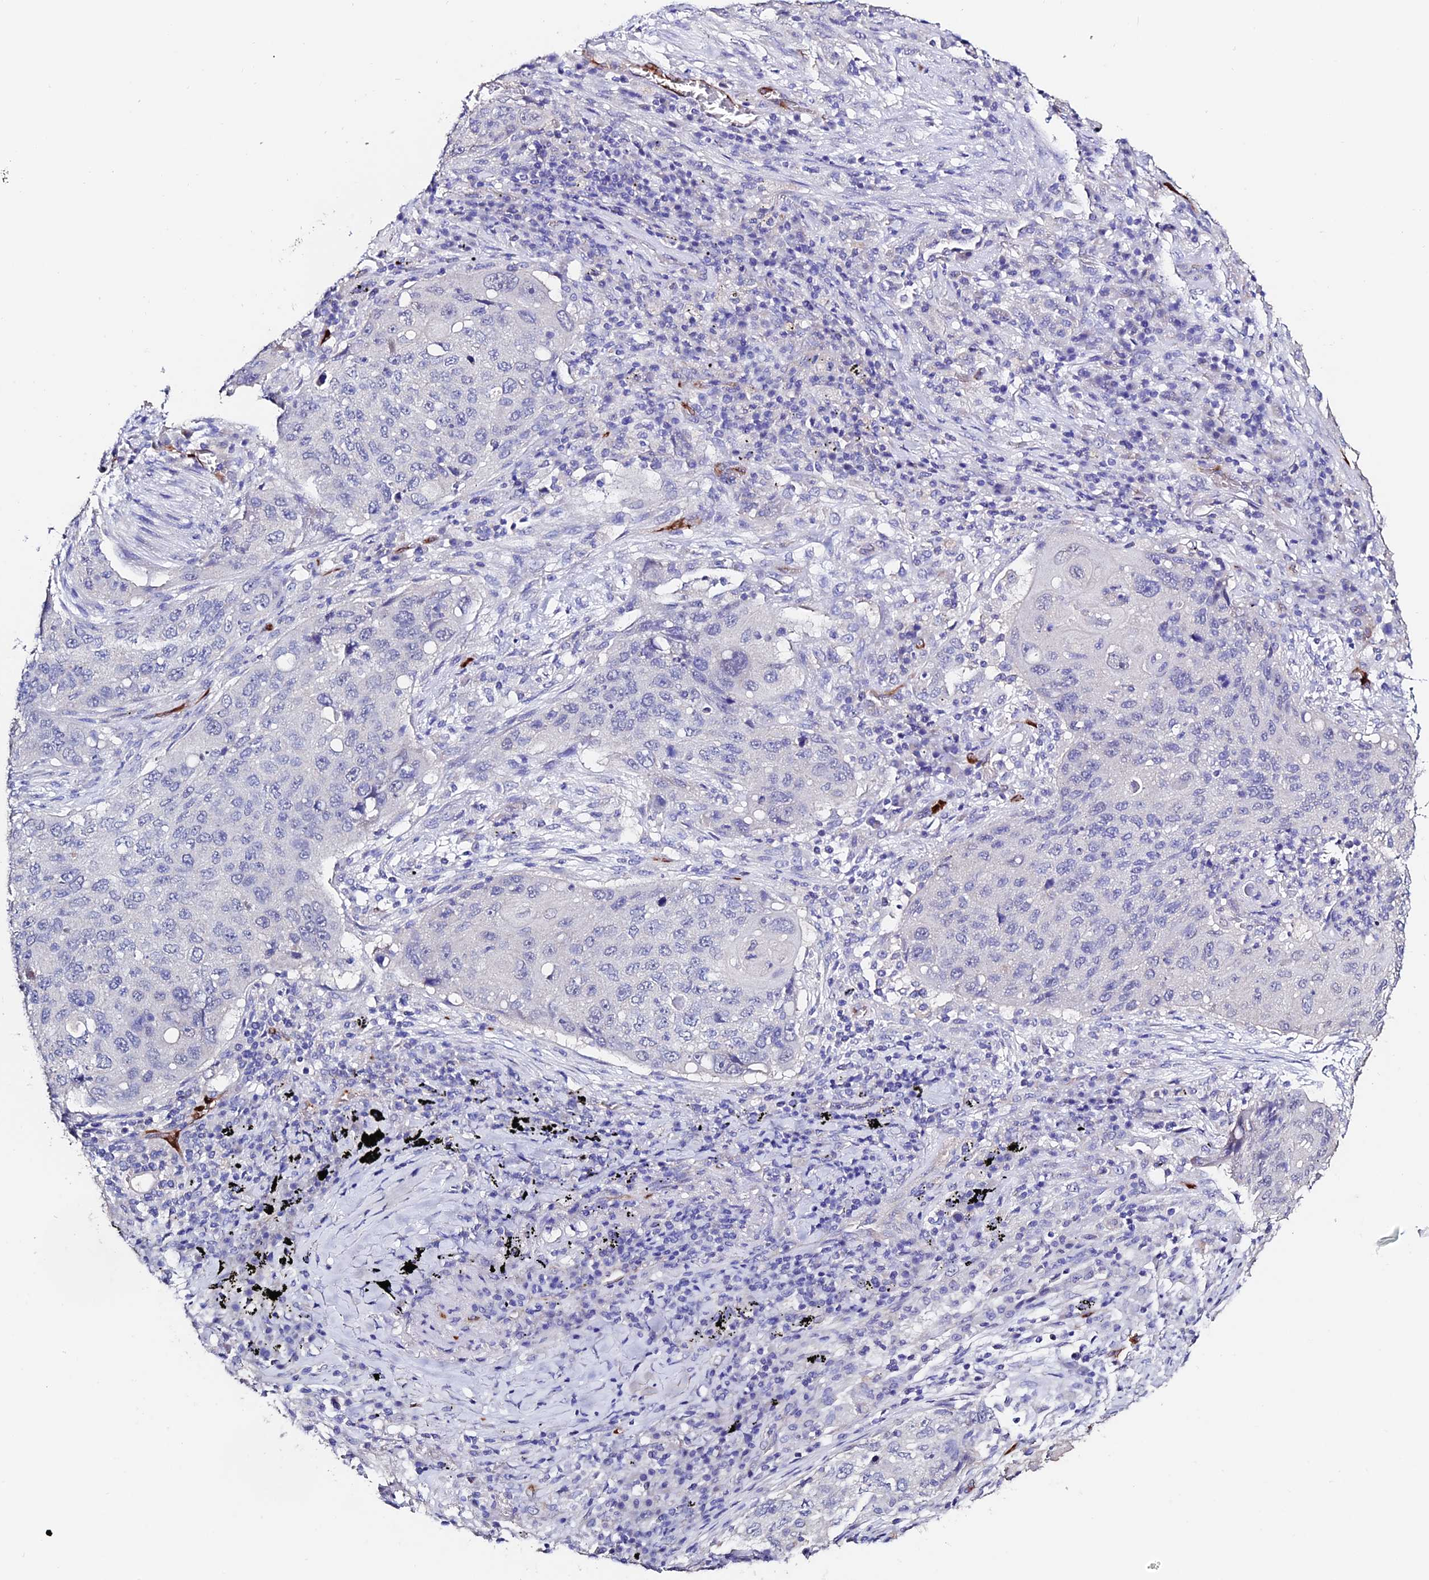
{"staining": {"intensity": "negative", "quantity": "none", "location": "none"}, "tissue": "lung cancer", "cell_type": "Tumor cells", "image_type": "cancer", "snomed": [{"axis": "morphology", "description": "Squamous cell carcinoma, NOS"}, {"axis": "topography", "description": "Lung"}], "caption": "Immunohistochemical staining of human lung squamous cell carcinoma reveals no significant staining in tumor cells.", "gene": "ESM1", "patient": {"sex": "female", "age": 63}}